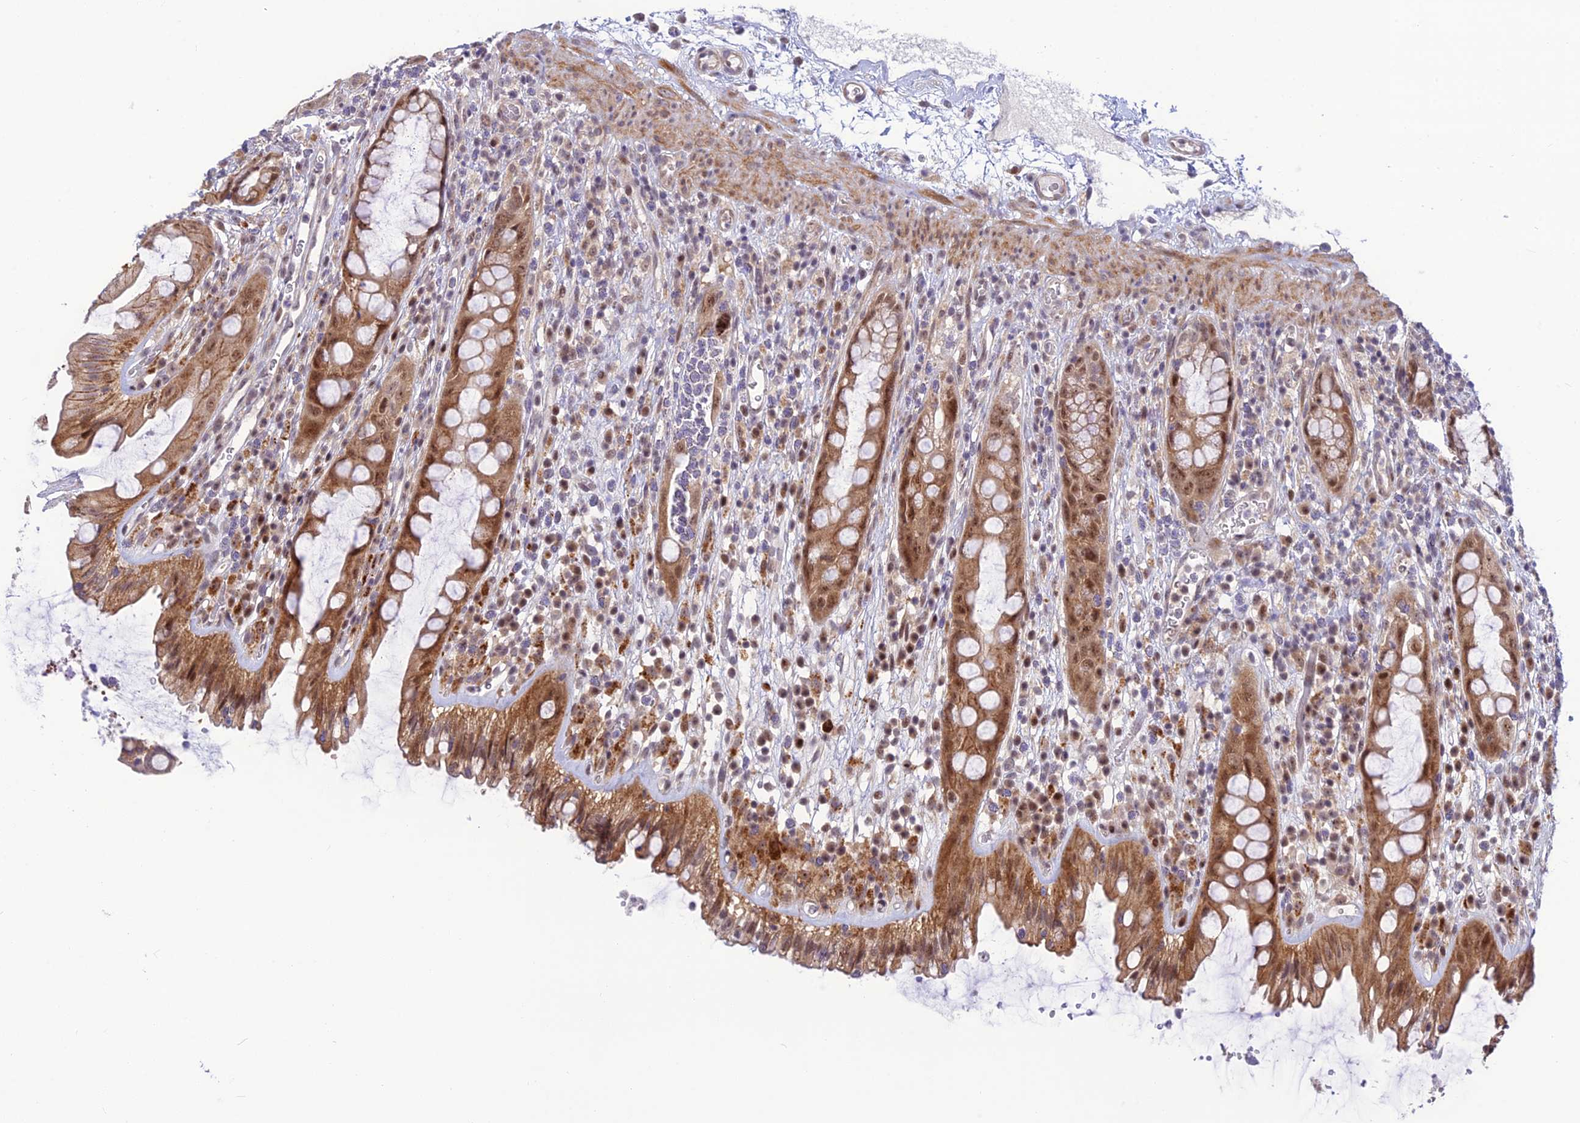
{"staining": {"intensity": "moderate", "quantity": ">75%", "location": "cytoplasmic/membranous,nuclear"}, "tissue": "rectum", "cell_type": "Glandular cells", "image_type": "normal", "snomed": [{"axis": "morphology", "description": "Normal tissue, NOS"}, {"axis": "topography", "description": "Rectum"}], "caption": "High-magnification brightfield microscopy of normal rectum stained with DAB (brown) and counterstained with hematoxylin (blue). glandular cells exhibit moderate cytoplasmic/membranous,nuclear staining is identified in about>75% of cells. (Brightfield microscopy of DAB IHC at high magnification).", "gene": "ASPDH", "patient": {"sex": "female", "age": 57}}